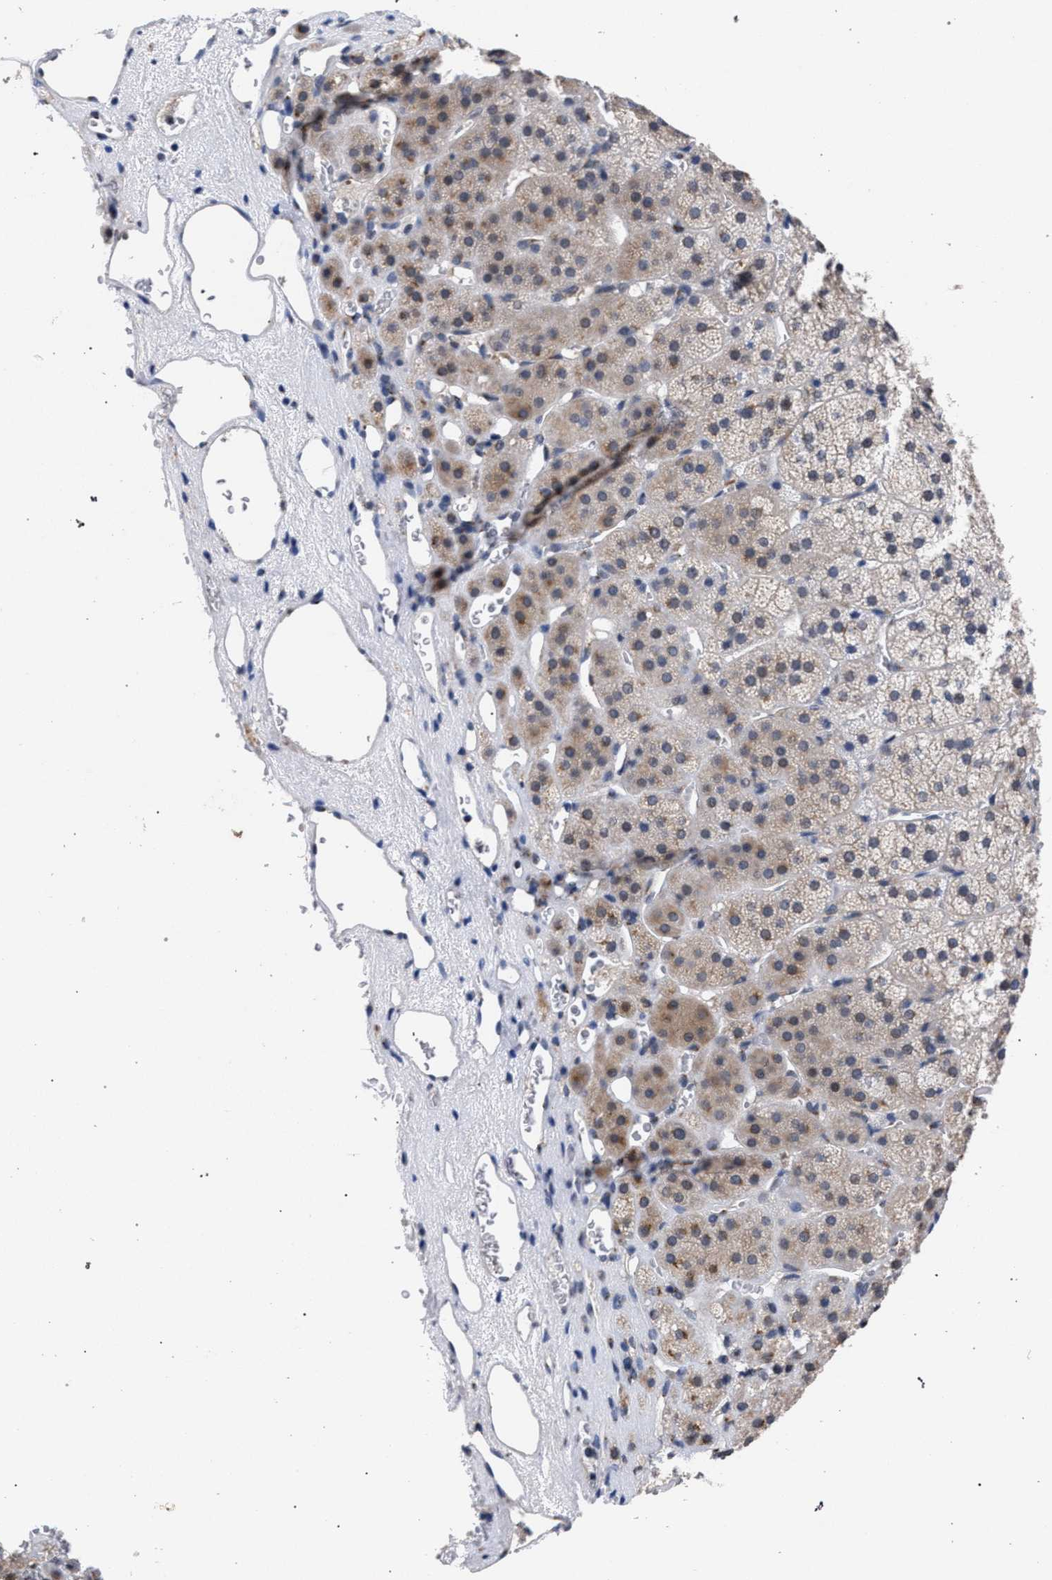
{"staining": {"intensity": "moderate", "quantity": ">75%", "location": "cytoplasmic/membranous"}, "tissue": "adrenal gland", "cell_type": "Glandular cells", "image_type": "normal", "snomed": [{"axis": "morphology", "description": "Normal tissue, NOS"}, {"axis": "topography", "description": "Adrenal gland"}], "caption": "Protein positivity by IHC reveals moderate cytoplasmic/membranous positivity in approximately >75% of glandular cells in benign adrenal gland.", "gene": "GOLGA2", "patient": {"sex": "female", "age": 44}}